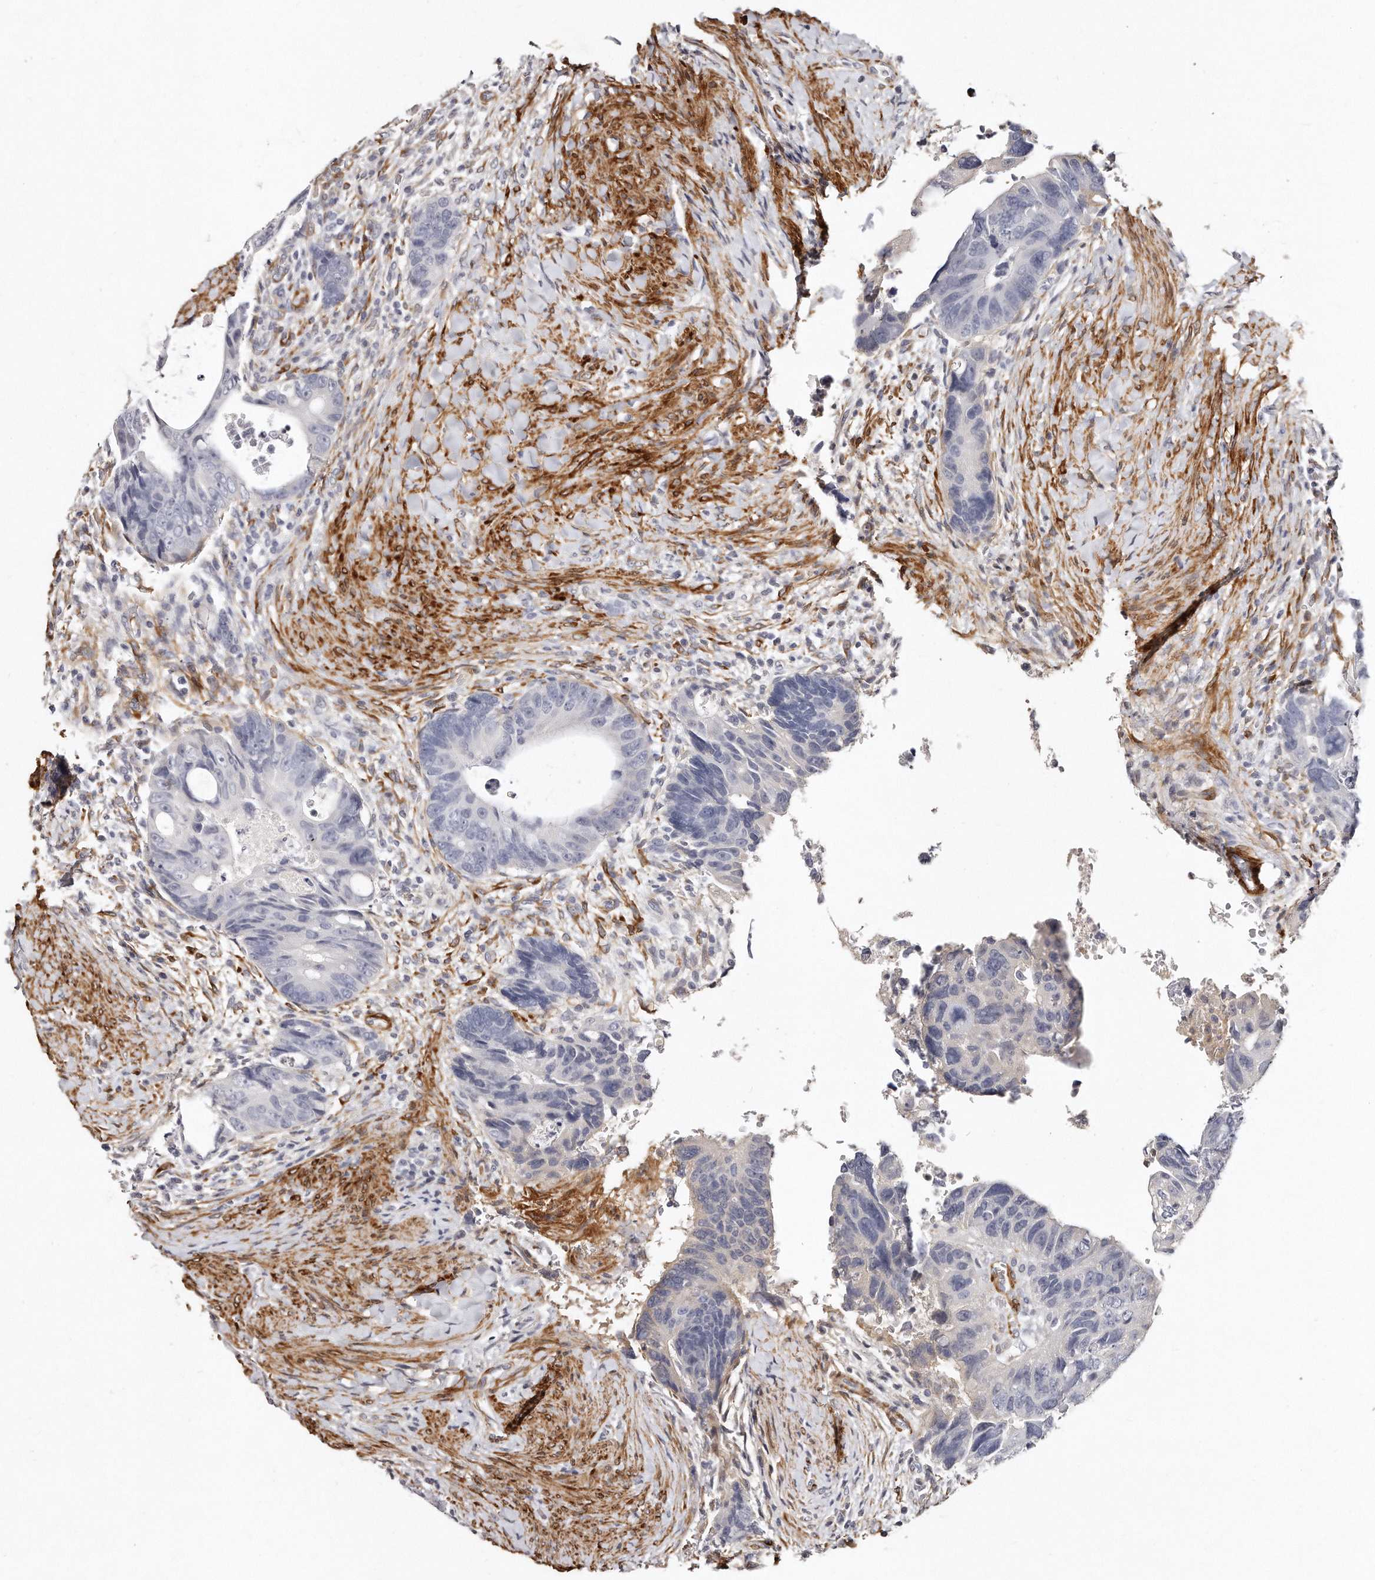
{"staining": {"intensity": "negative", "quantity": "none", "location": "none"}, "tissue": "colorectal cancer", "cell_type": "Tumor cells", "image_type": "cancer", "snomed": [{"axis": "morphology", "description": "Adenocarcinoma, NOS"}, {"axis": "topography", "description": "Rectum"}], "caption": "Micrograph shows no significant protein positivity in tumor cells of colorectal cancer.", "gene": "LMOD1", "patient": {"sex": "male", "age": 59}}